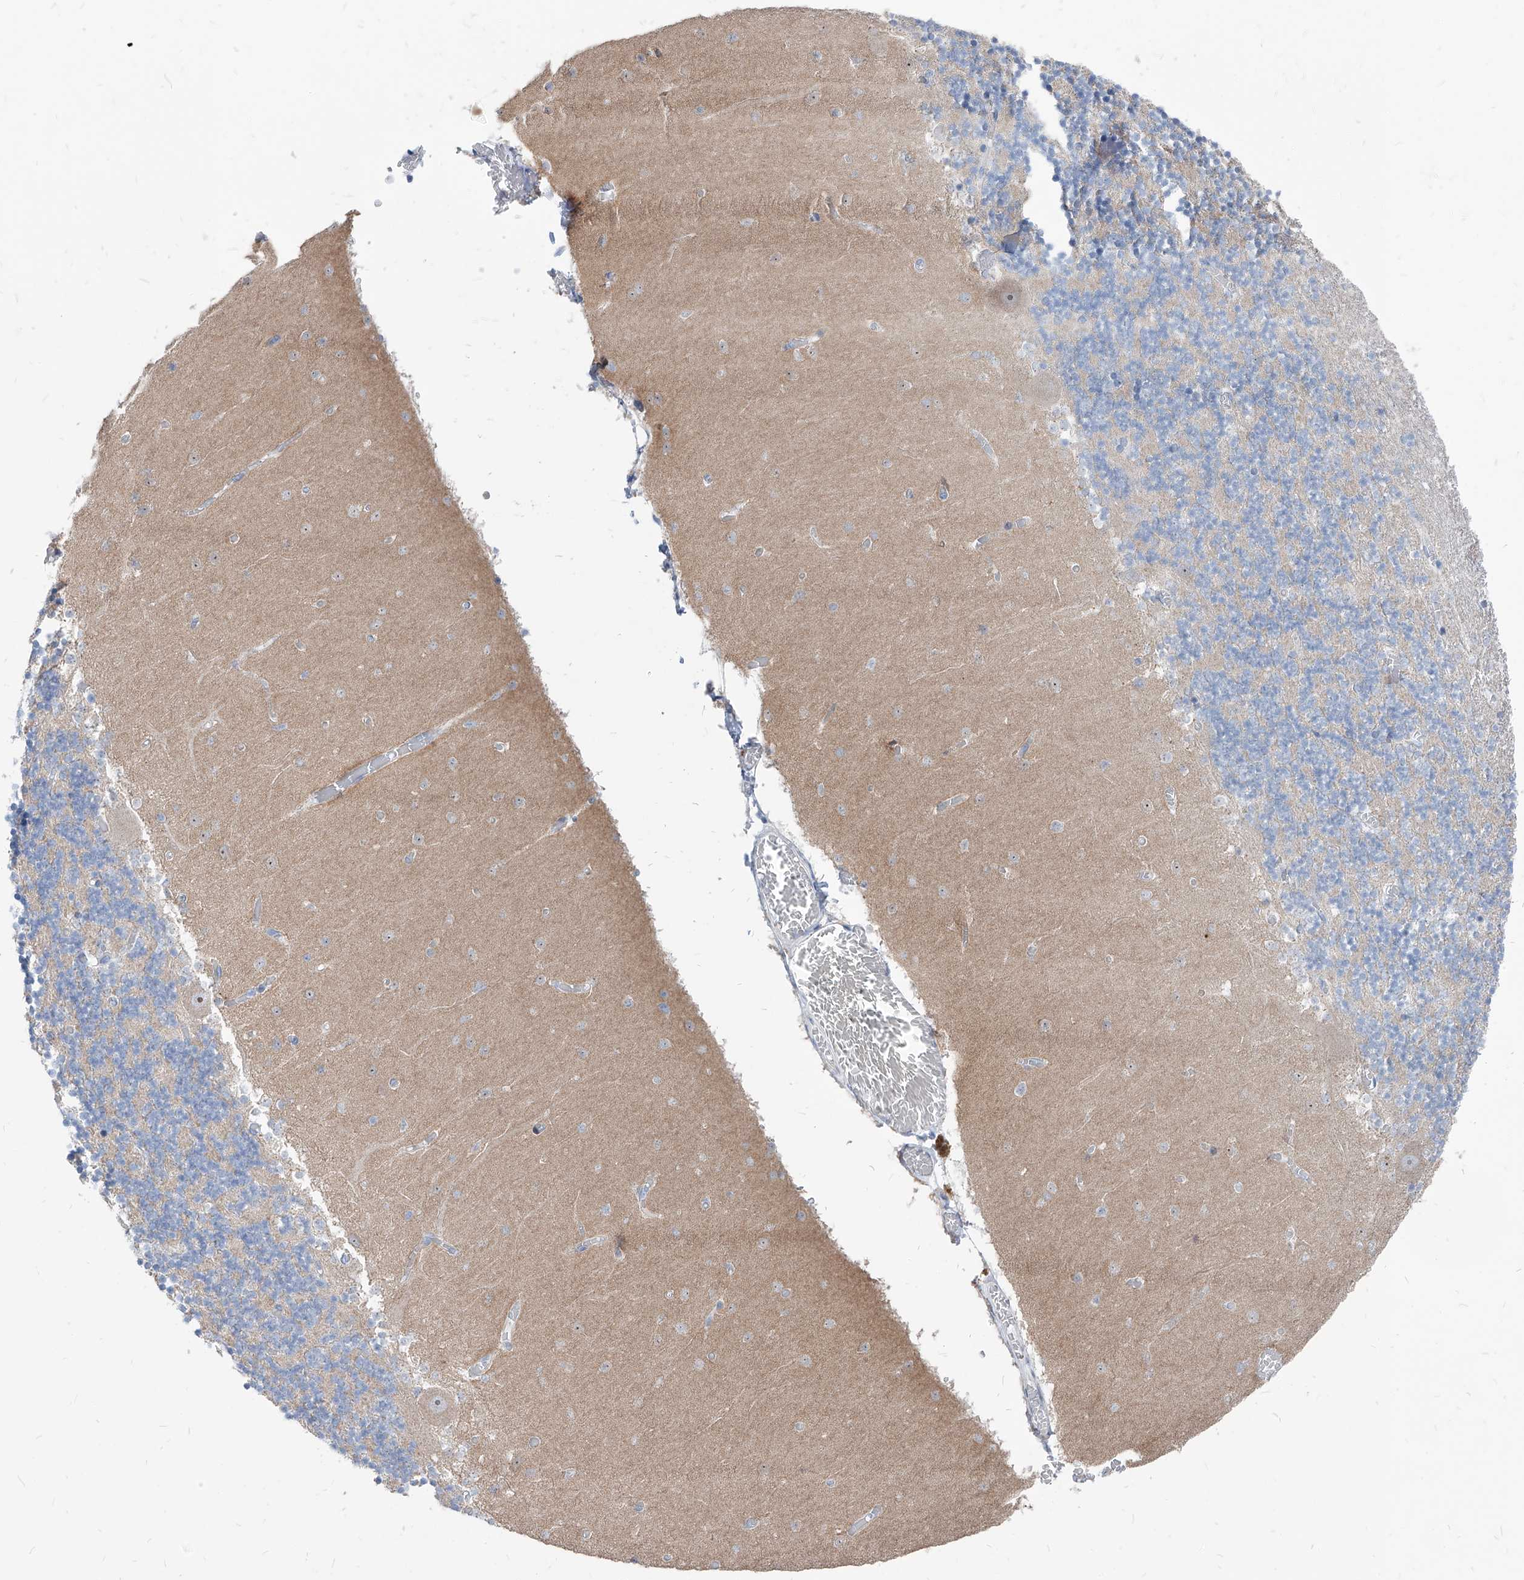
{"staining": {"intensity": "weak", "quantity": "25%-75%", "location": "cytoplasmic/membranous"}, "tissue": "cerebellum", "cell_type": "Cells in granular layer", "image_type": "normal", "snomed": [{"axis": "morphology", "description": "Normal tissue, NOS"}, {"axis": "topography", "description": "Cerebellum"}], "caption": "Protein expression by IHC displays weak cytoplasmic/membranous positivity in about 25%-75% of cells in granular layer in unremarkable cerebellum.", "gene": "AGPS", "patient": {"sex": "female", "age": 28}}